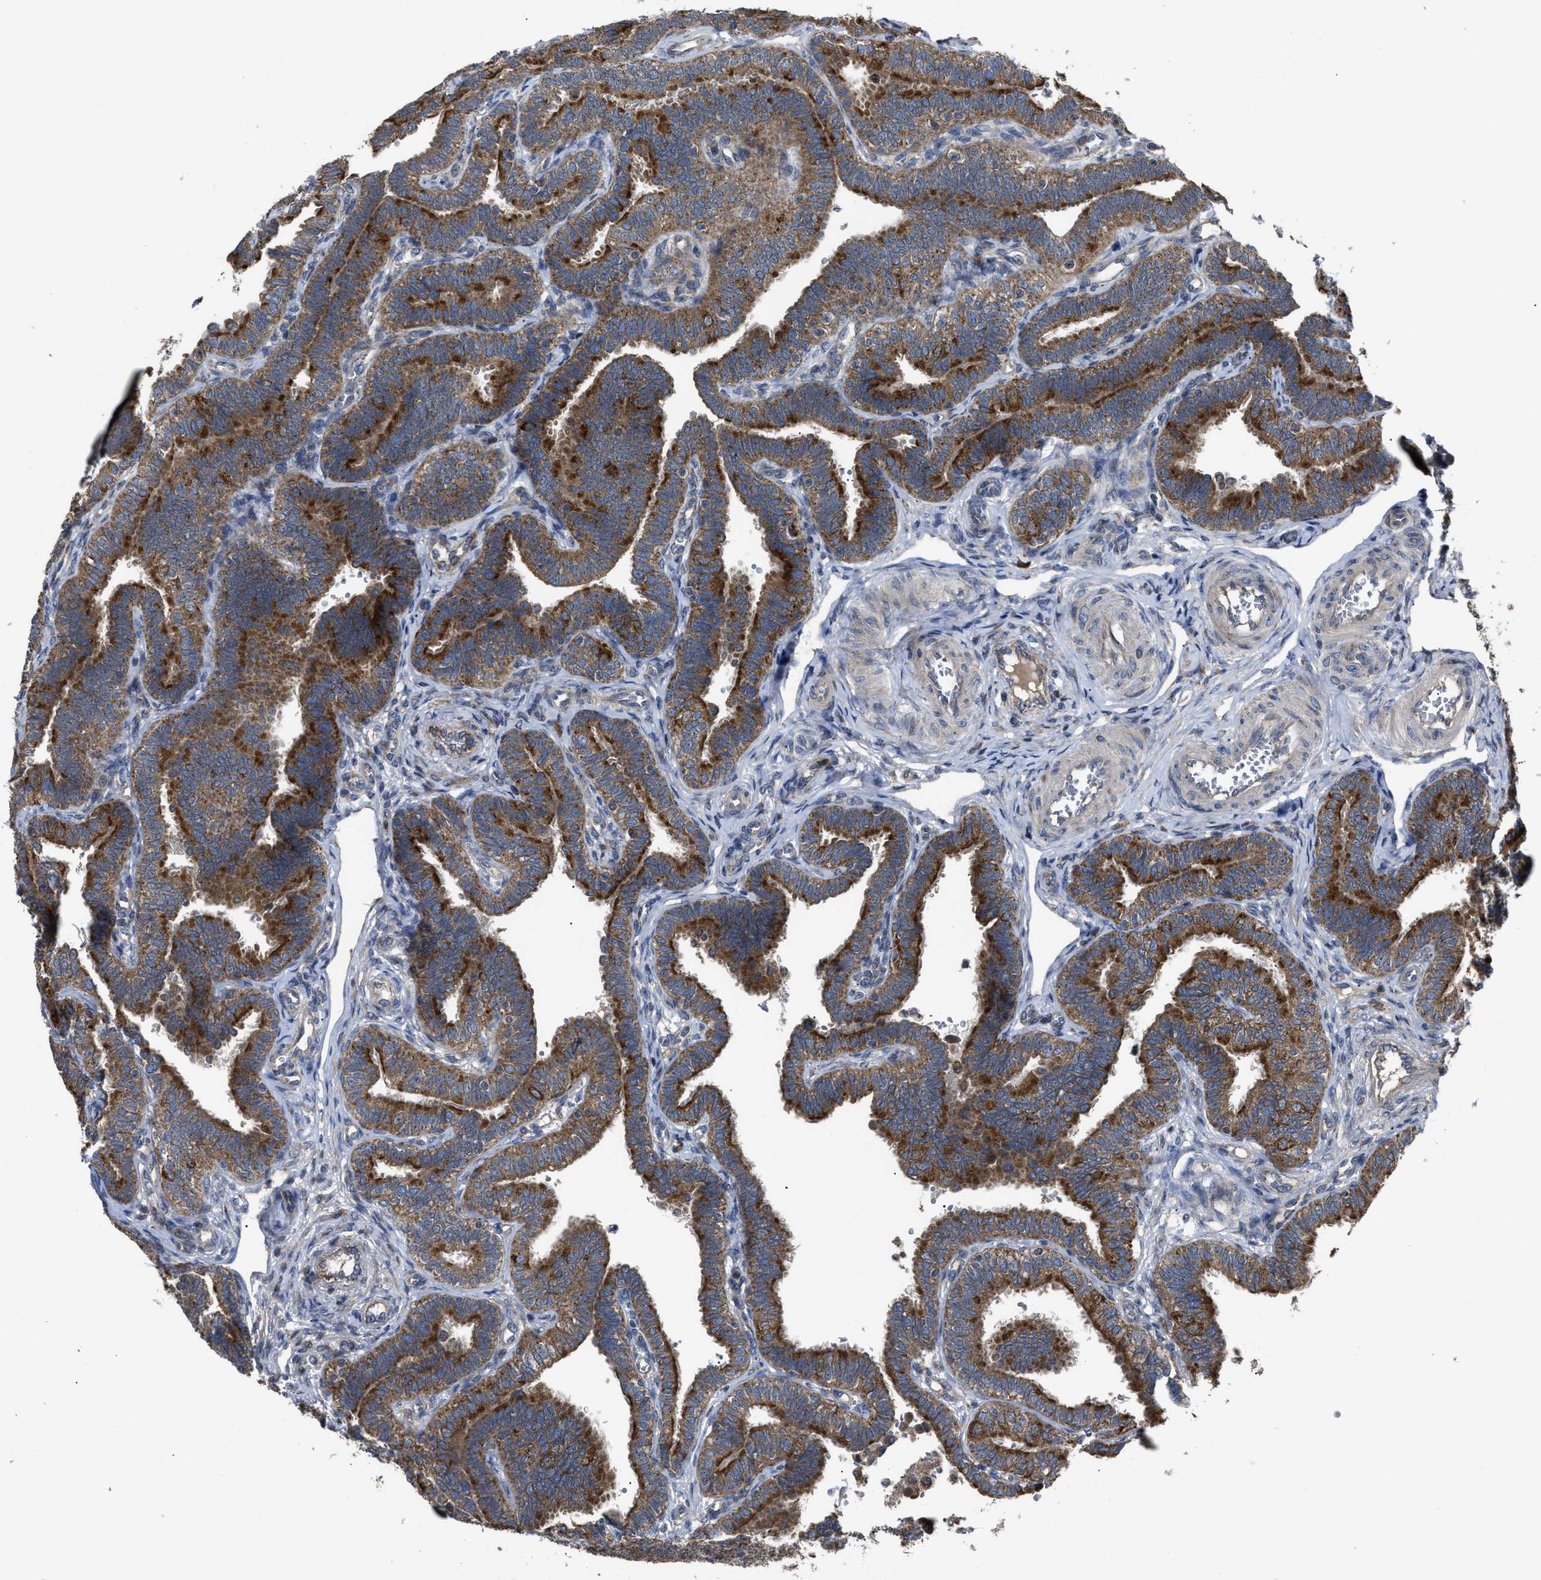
{"staining": {"intensity": "strong", "quantity": ">75%", "location": "cytoplasmic/membranous"}, "tissue": "fallopian tube", "cell_type": "Glandular cells", "image_type": "normal", "snomed": [{"axis": "morphology", "description": "Normal tissue, NOS"}, {"axis": "topography", "description": "Fallopian tube"}, {"axis": "topography", "description": "Placenta"}], "caption": "Protein staining exhibits strong cytoplasmic/membranous positivity in about >75% of glandular cells in normal fallopian tube. The staining is performed using DAB (3,3'-diaminobenzidine) brown chromogen to label protein expression. The nuclei are counter-stained blue using hematoxylin.", "gene": "PASK", "patient": {"sex": "female", "age": 34}}